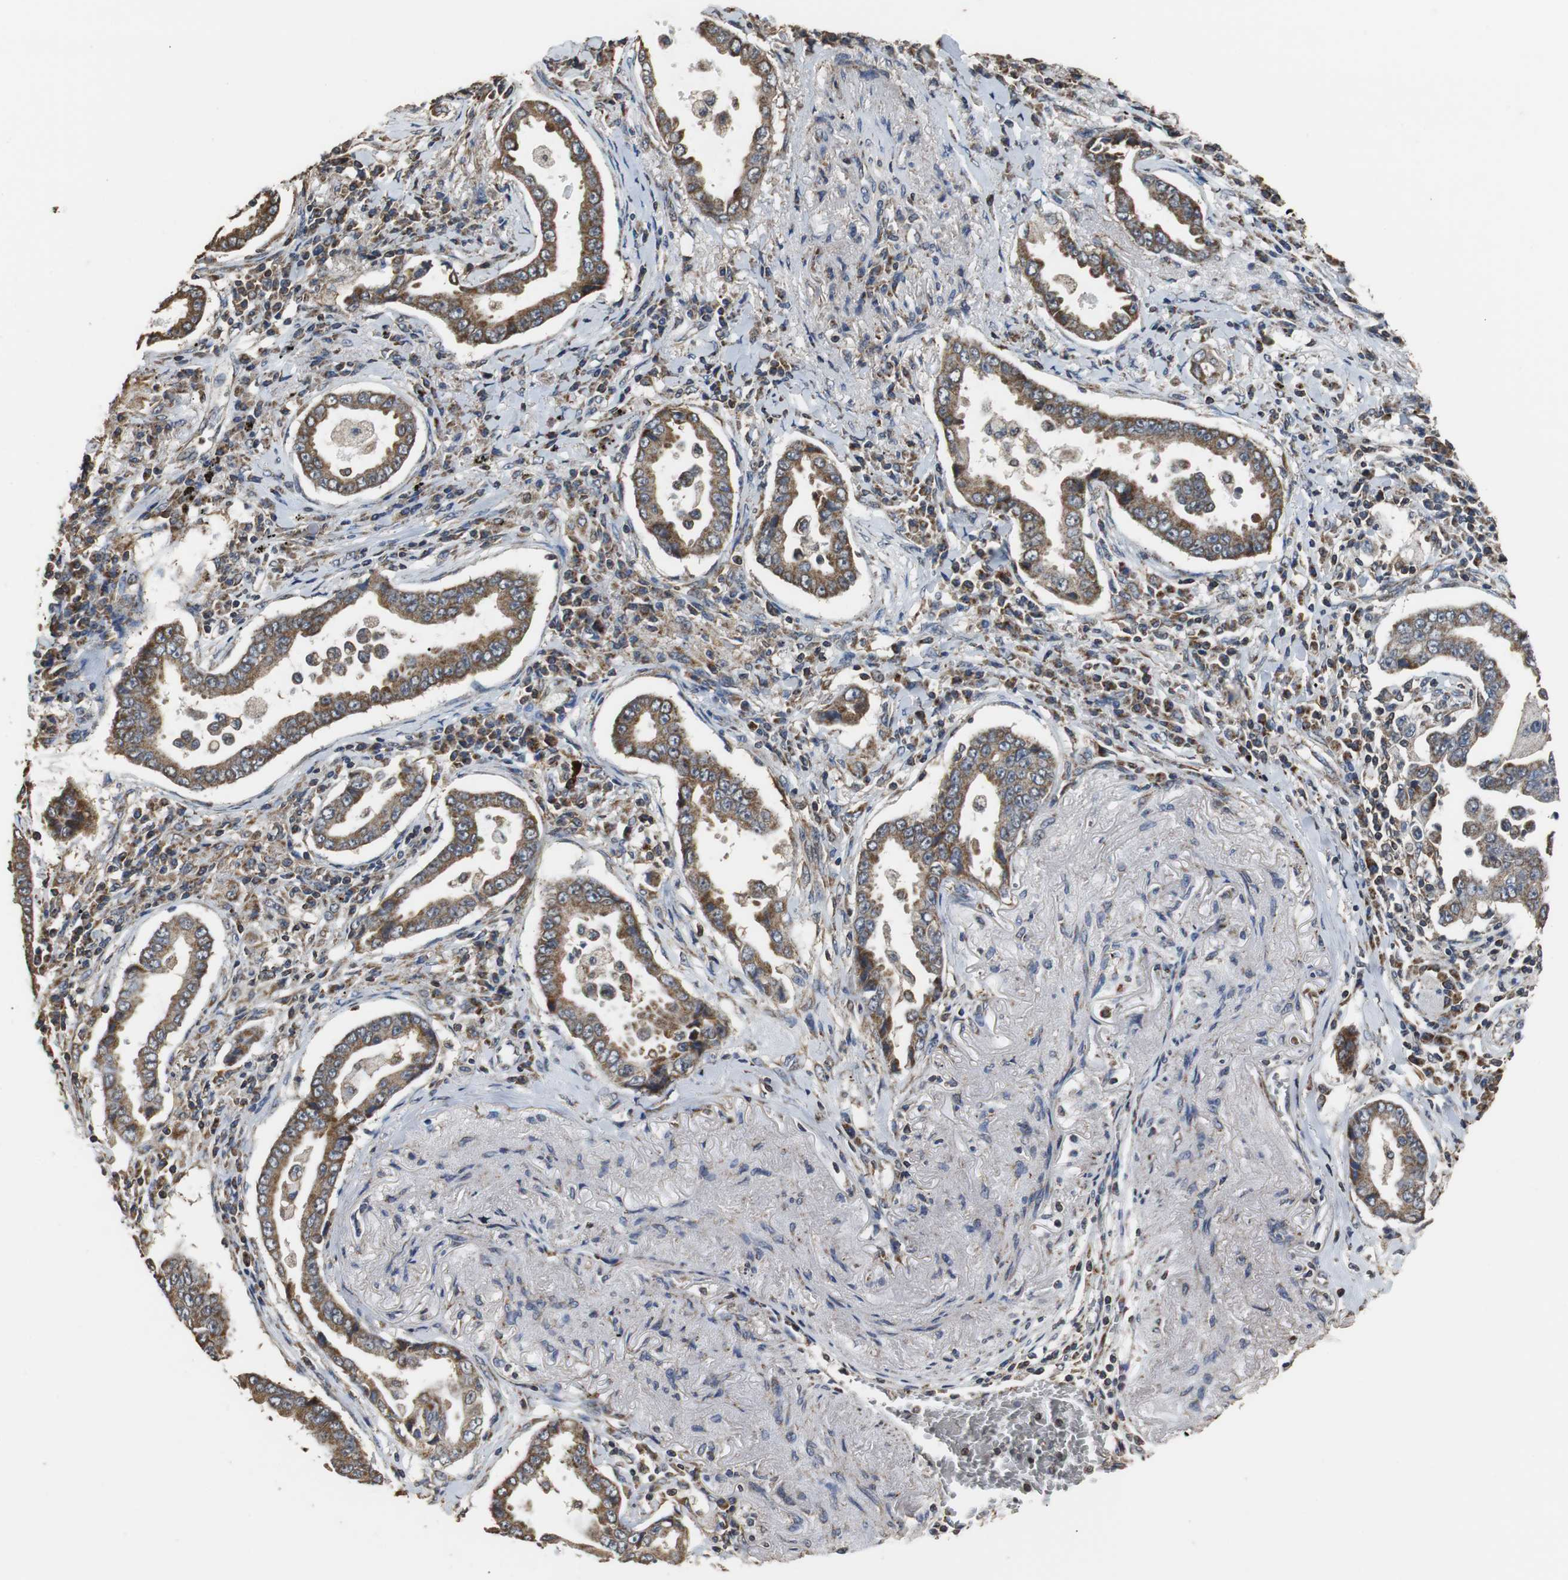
{"staining": {"intensity": "moderate", "quantity": ">75%", "location": "none"}, "tissue": "lung cancer", "cell_type": "Tumor cells", "image_type": "cancer", "snomed": [{"axis": "morphology", "description": "Normal tissue, NOS"}, {"axis": "morphology", "description": "Inflammation, NOS"}, {"axis": "morphology", "description": "Adenocarcinoma, NOS"}, {"axis": "topography", "description": "Lung"}], "caption": "Immunohistochemical staining of human adenocarcinoma (lung) exhibits medium levels of moderate None protein staining in about >75% of tumor cells.", "gene": "NNT", "patient": {"sex": "female", "age": 64}}